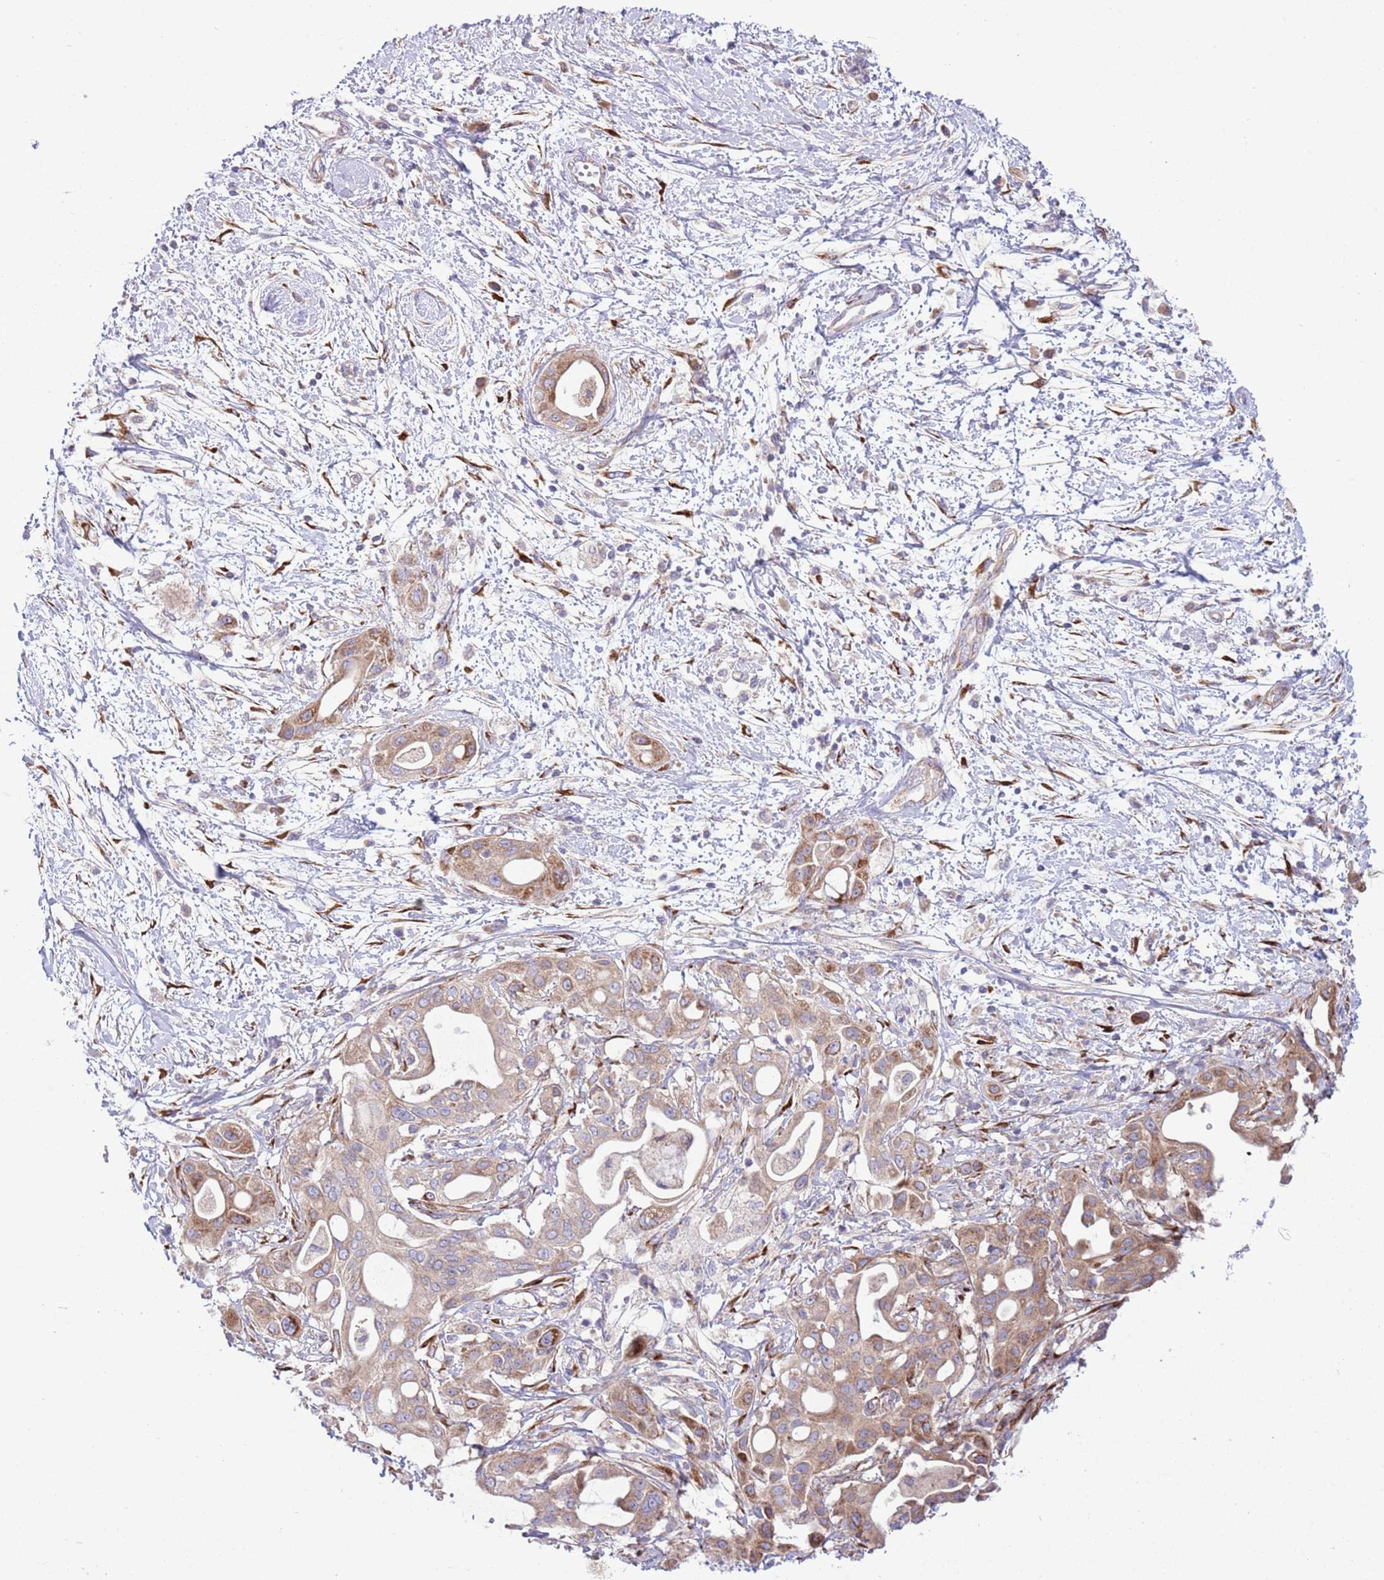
{"staining": {"intensity": "moderate", "quantity": ">75%", "location": "cytoplasmic/membranous"}, "tissue": "pancreatic cancer", "cell_type": "Tumor cells", "image_type": "cancer", "snomed": [{"axis": "morphology", "description": "Adenocarcinoma, NOS"}, {"axis": "topography", "description": "Pancreas"}], "caption": "This micrograph demonstrates IHC staining of human pancreatic adenocarcinoma, with medium moderate cytoplasmic/membranous expression in about >75% of tumor cells.", "gene": "TOMM5", "patient": {"sex": "male", "age": 68}}